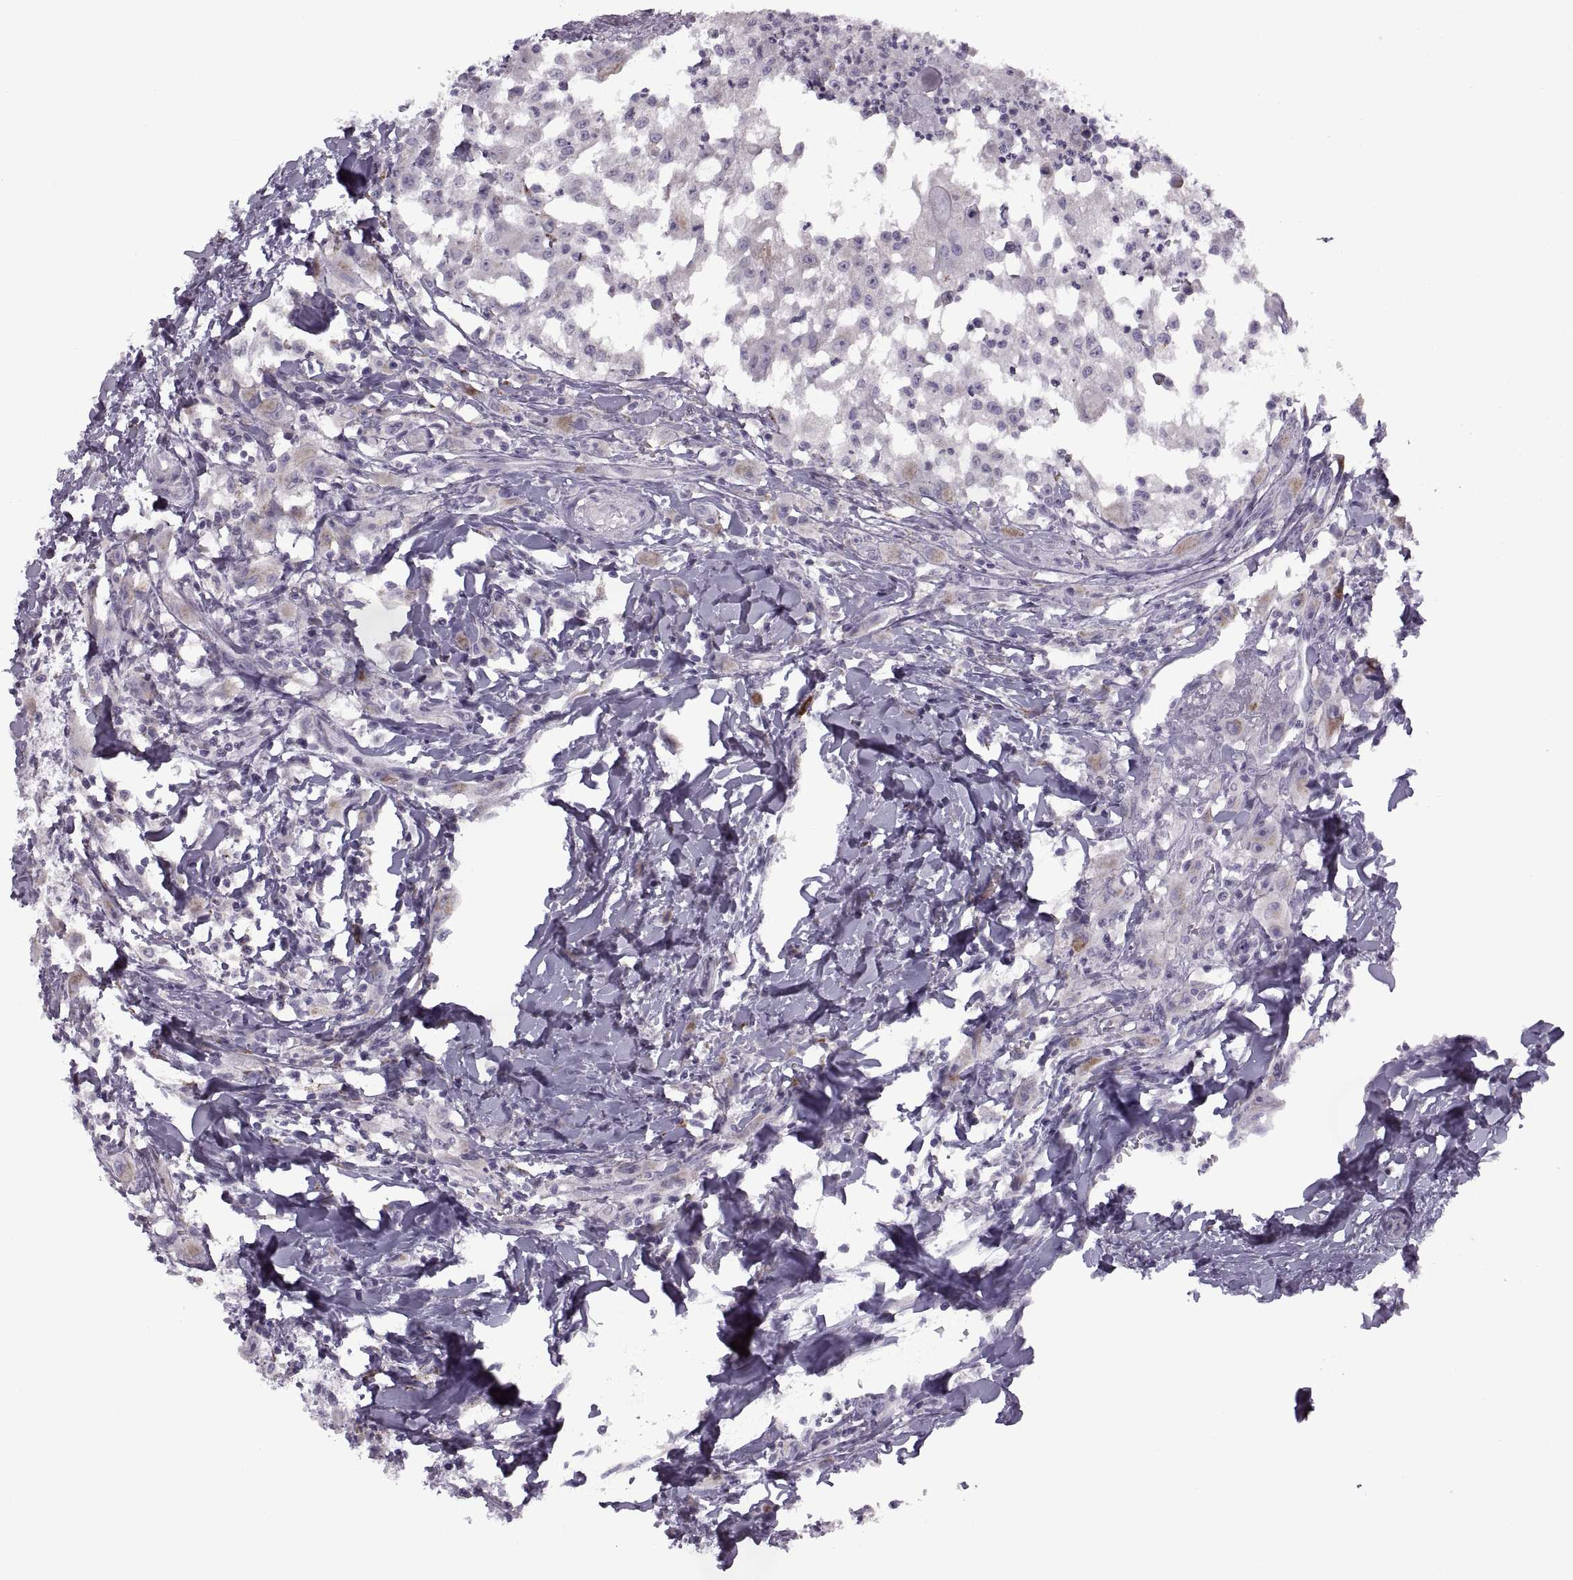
{"staining": {"intensity": "negative", "quantity": "none", "location": "none"}, "tissue": "head and neck cancer", "cell_type": "Tumor cells", "image_type": "cancer", "snomed": [{"axis": "morphology", "description": "Squamous cell carcinoma, NOS"}, {"axis": "morphology", "description": "Squamous cell carcinoma, metastatic, NOS"}, {"axis": "topography", "description": "Oral tissue"}, {"axis": "topography", "description": "Head-Neck"}], "caption": "Tumor cells show no significant staining in squamous cell carcinoma (head and neck).", "gene": "PIERCE1", "patient": {"sex": "female", "age": 85}}